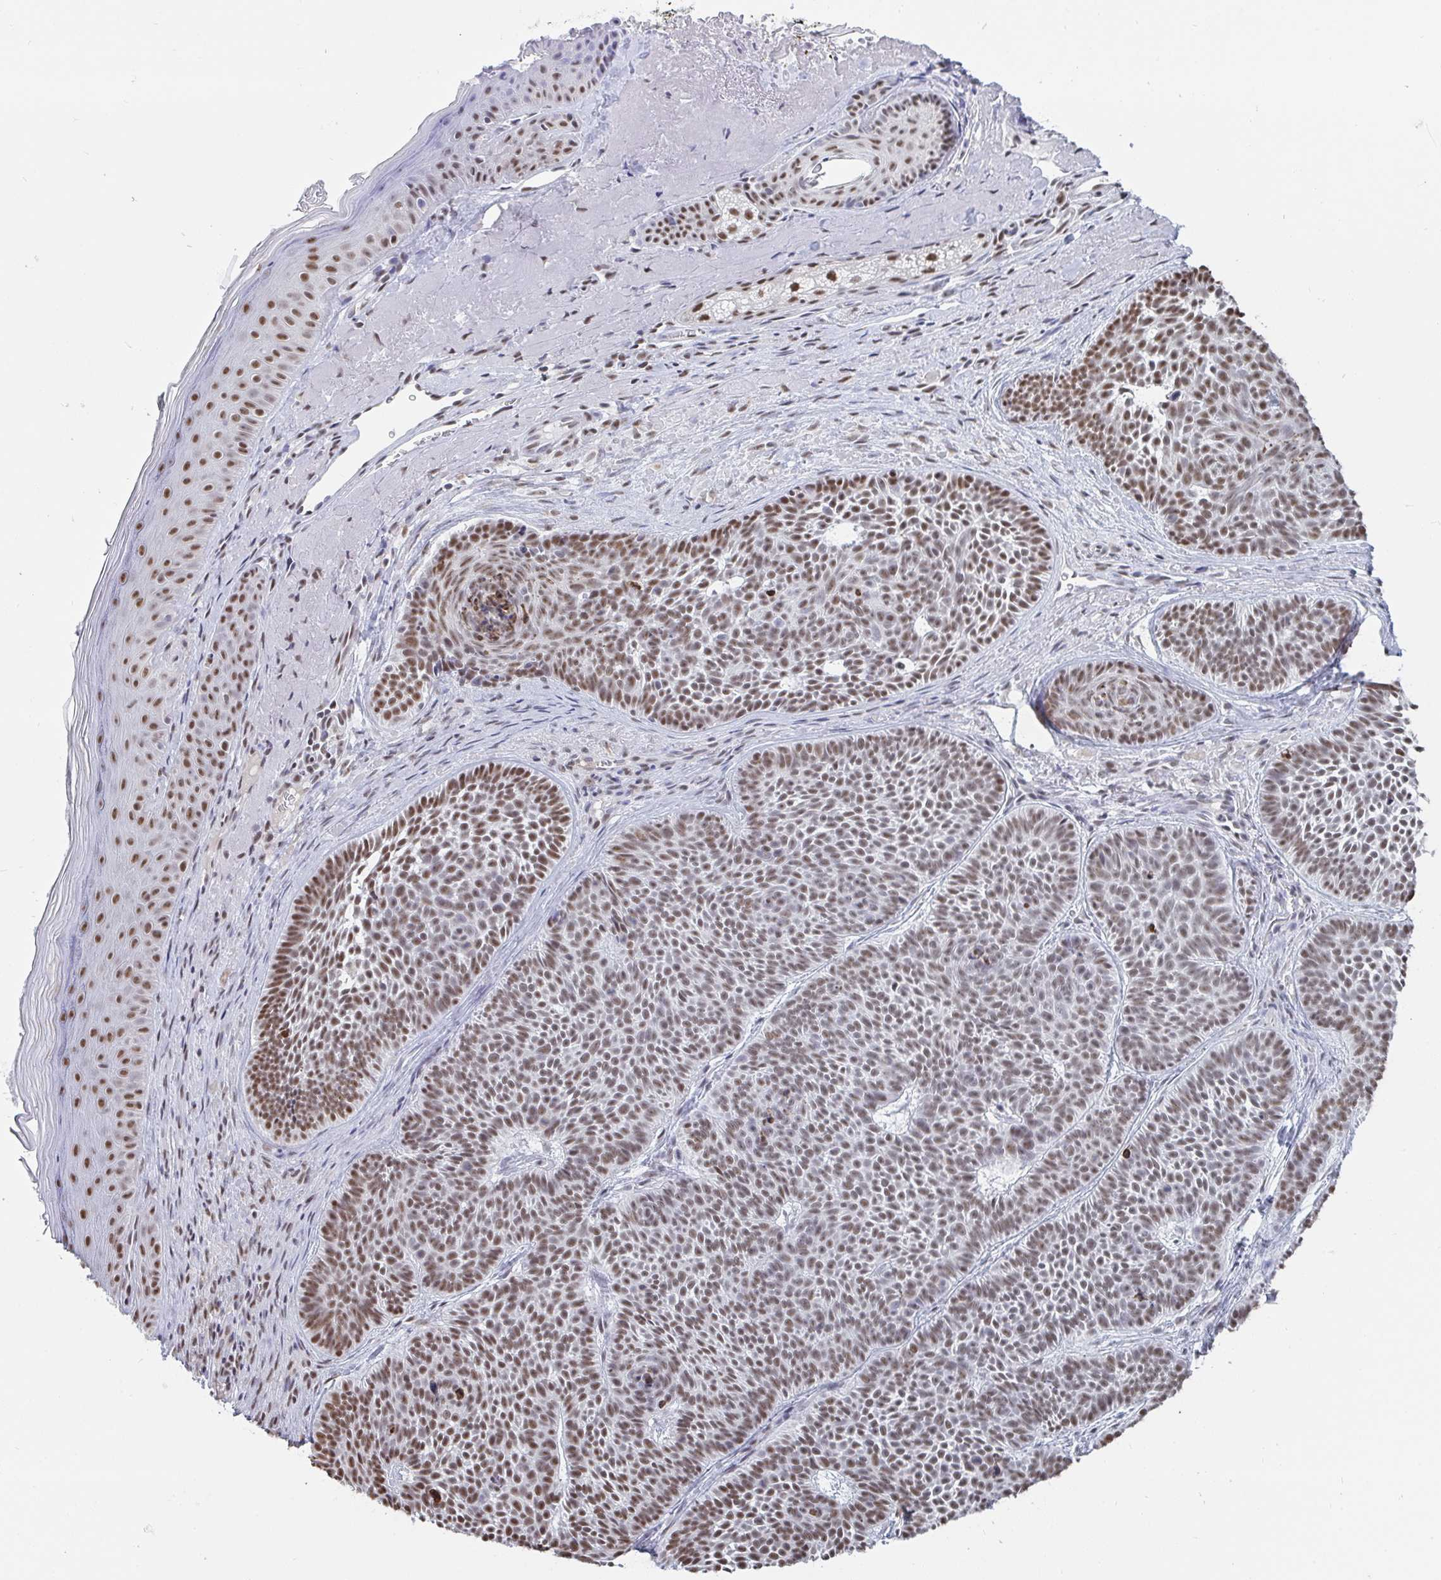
{"staining": {"intensity": "moderate", "quantity": ">75%", "location": "nuclear"}, "tissue": "skin cancer", "cell_type": "Tumor cells", "image_type": "cancer", "snomed": [{"axis": "morphology", "description": "Basal cell carcinoma"}, {"axis": "topography", "description": "Skin"}], "caption": "Immunohistochemical staining of human skin basal cell carcinoma exhibits moderate nuclear protein expression in approximately >75% of tumor cells.", "gene": "TRIP12", "patient": {"sex": "male", "age": 81}}